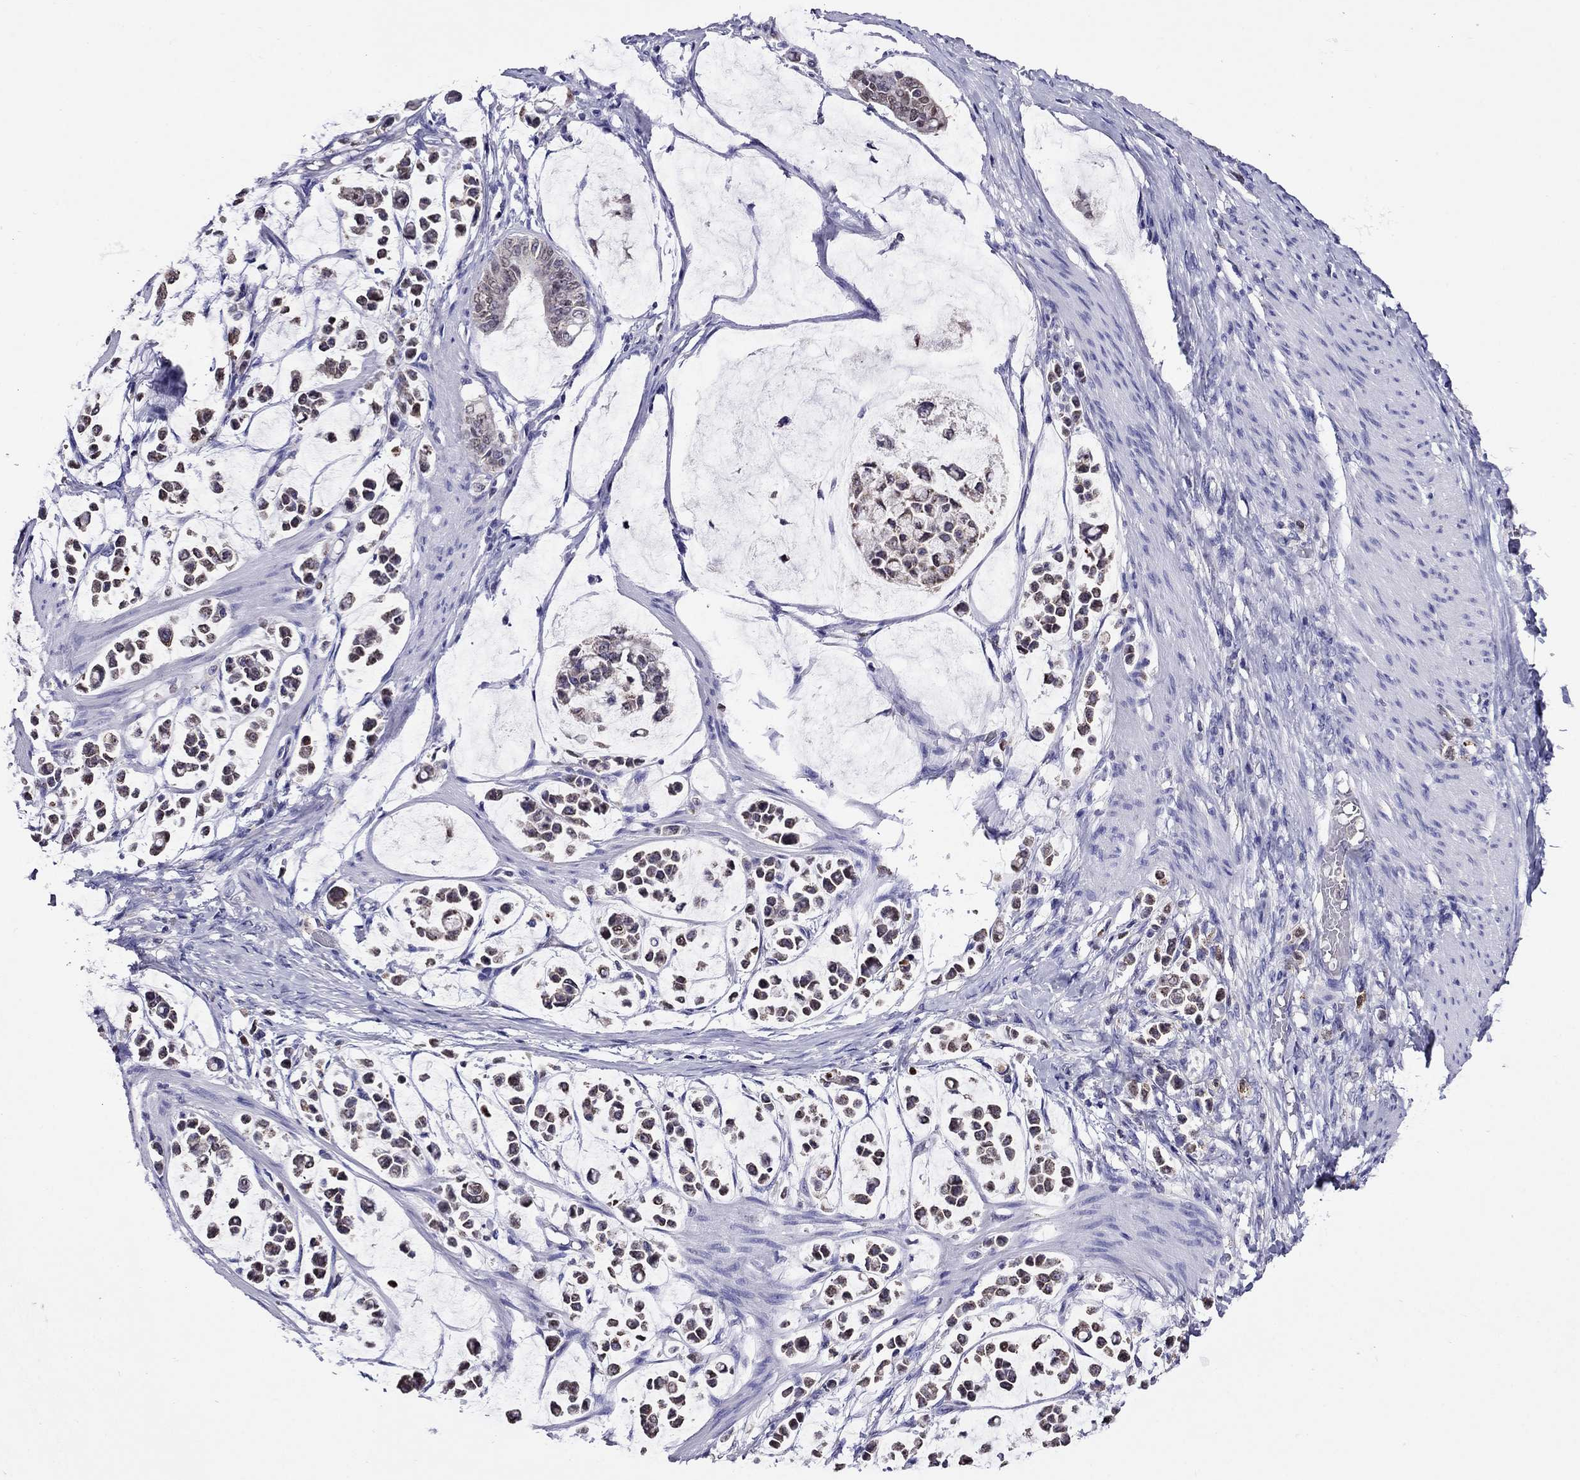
{"staining": {"intensity": "weak", "quantity": "25%-75%", "location": "cytoplasmic/membranous"}, "tissue": "stomach cancer", "cell_type": "Tumor cells", "image_type": "cancer", "snomed": [{"axis": "morphology", "description": "Adenocarcinoma, NOS"}, {"axis": "topography", "description": "Stomach"}], "caption": "Stomach cancer (adenocarcinoma) stained with DAB (3,3'-diaminobenzidine) immunohistochemistry (IHC) shows low levels of weak cytoplasmic/membranous positivity in about 25%-75% of tumor cells.", "gene": "SCG2", "patient": {"sex": "male", "age": 82}}